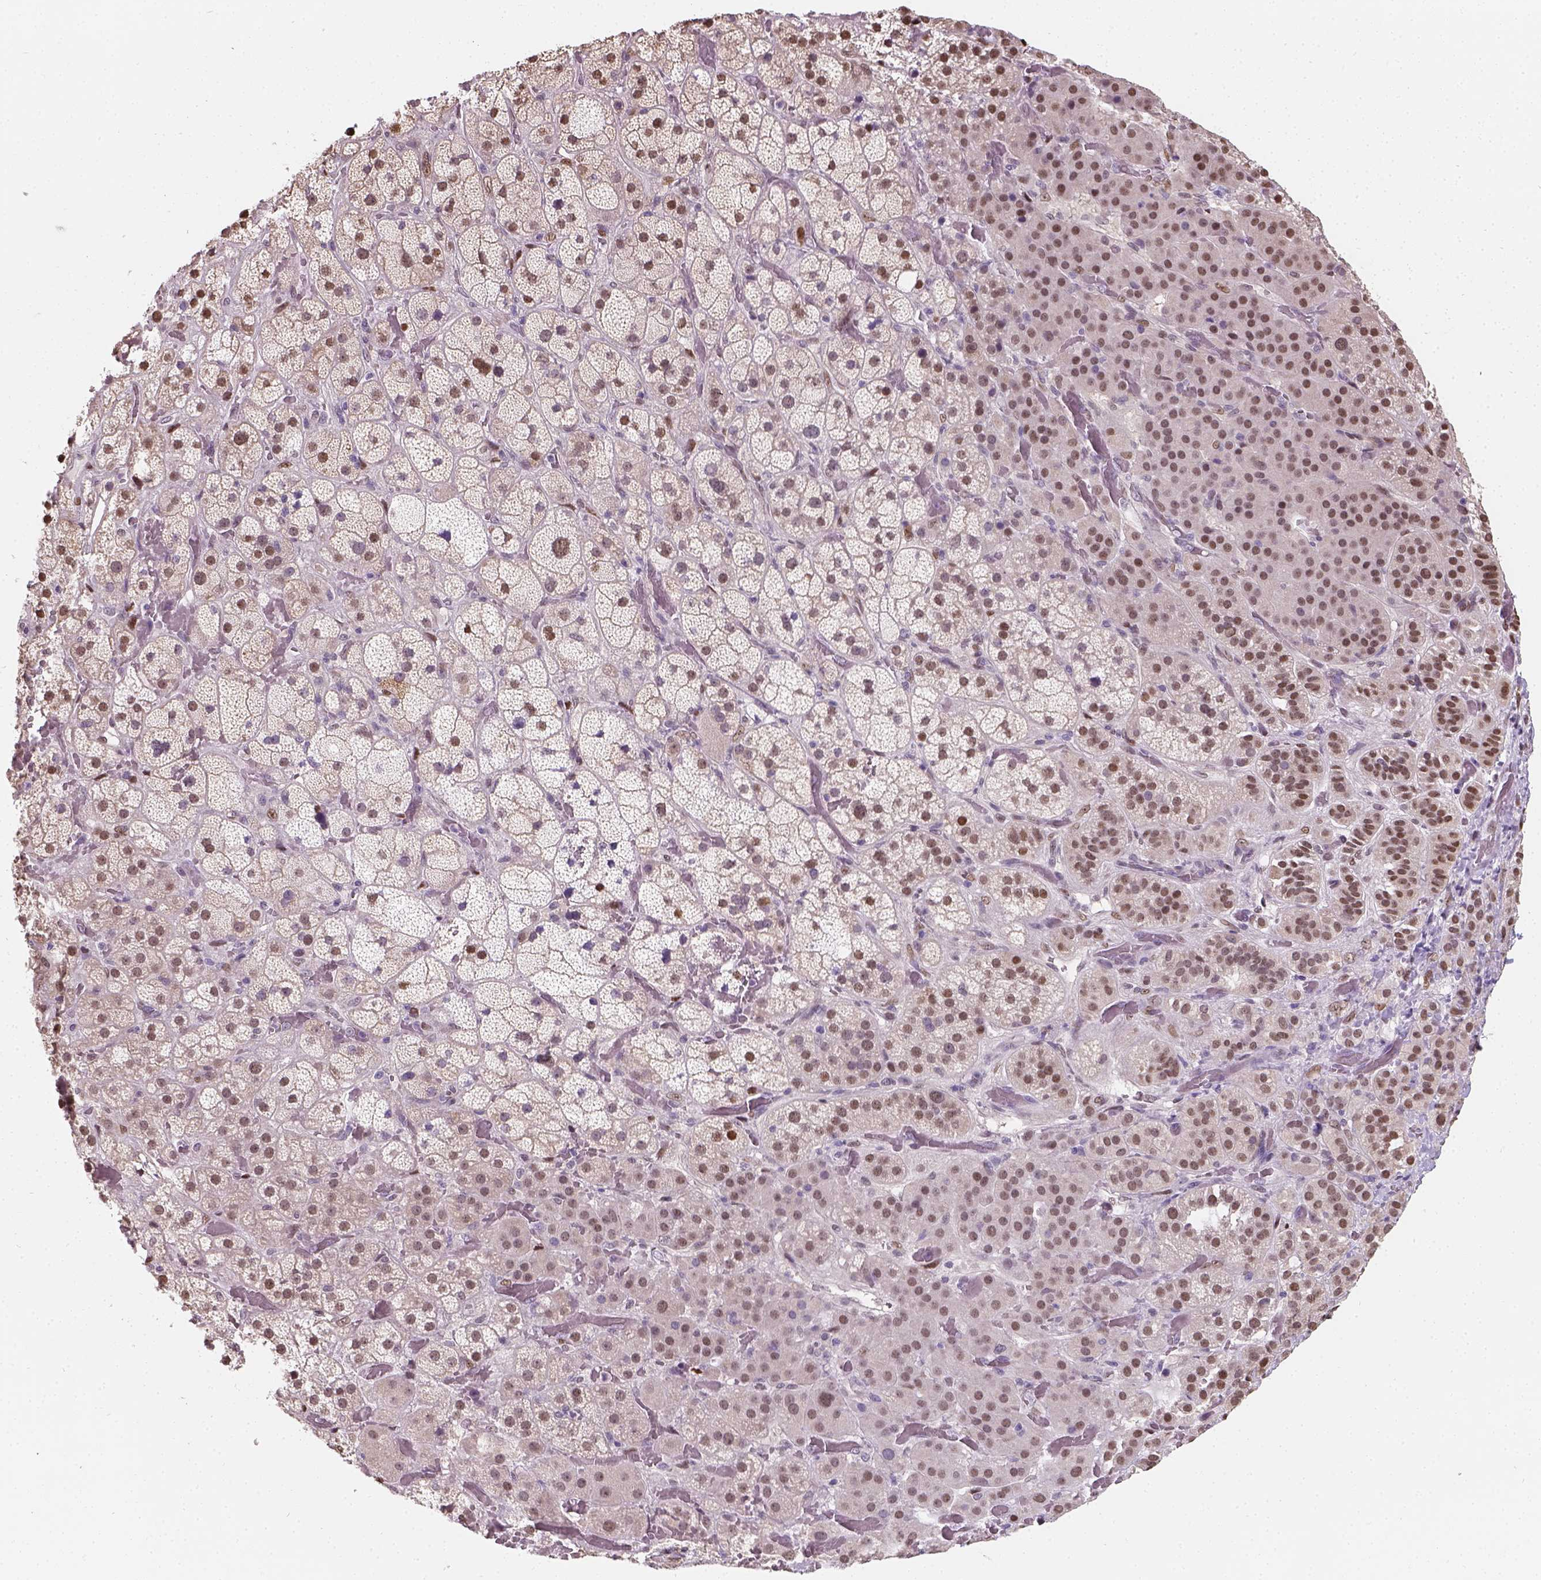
{"staining": {"intensity": "moderate", "quantity": ">75%", "location": "nuclear"}, "tissue": "adrenal gland", "cell_type": "Glandular cells", "image_type": "normal", "snomed": [{"axis": "morphology", "description": "Normal tissue, NOS"}, {"axis": "topography", "description": "Adrenal gland"}], "caption": "Protein expression analysis of unremarkable adrenal gland reveals moderate nuclear staining in about >75% of glandular cells.", "gene": "C1orf112", "patient": {"sex": "male", "age": 57}}